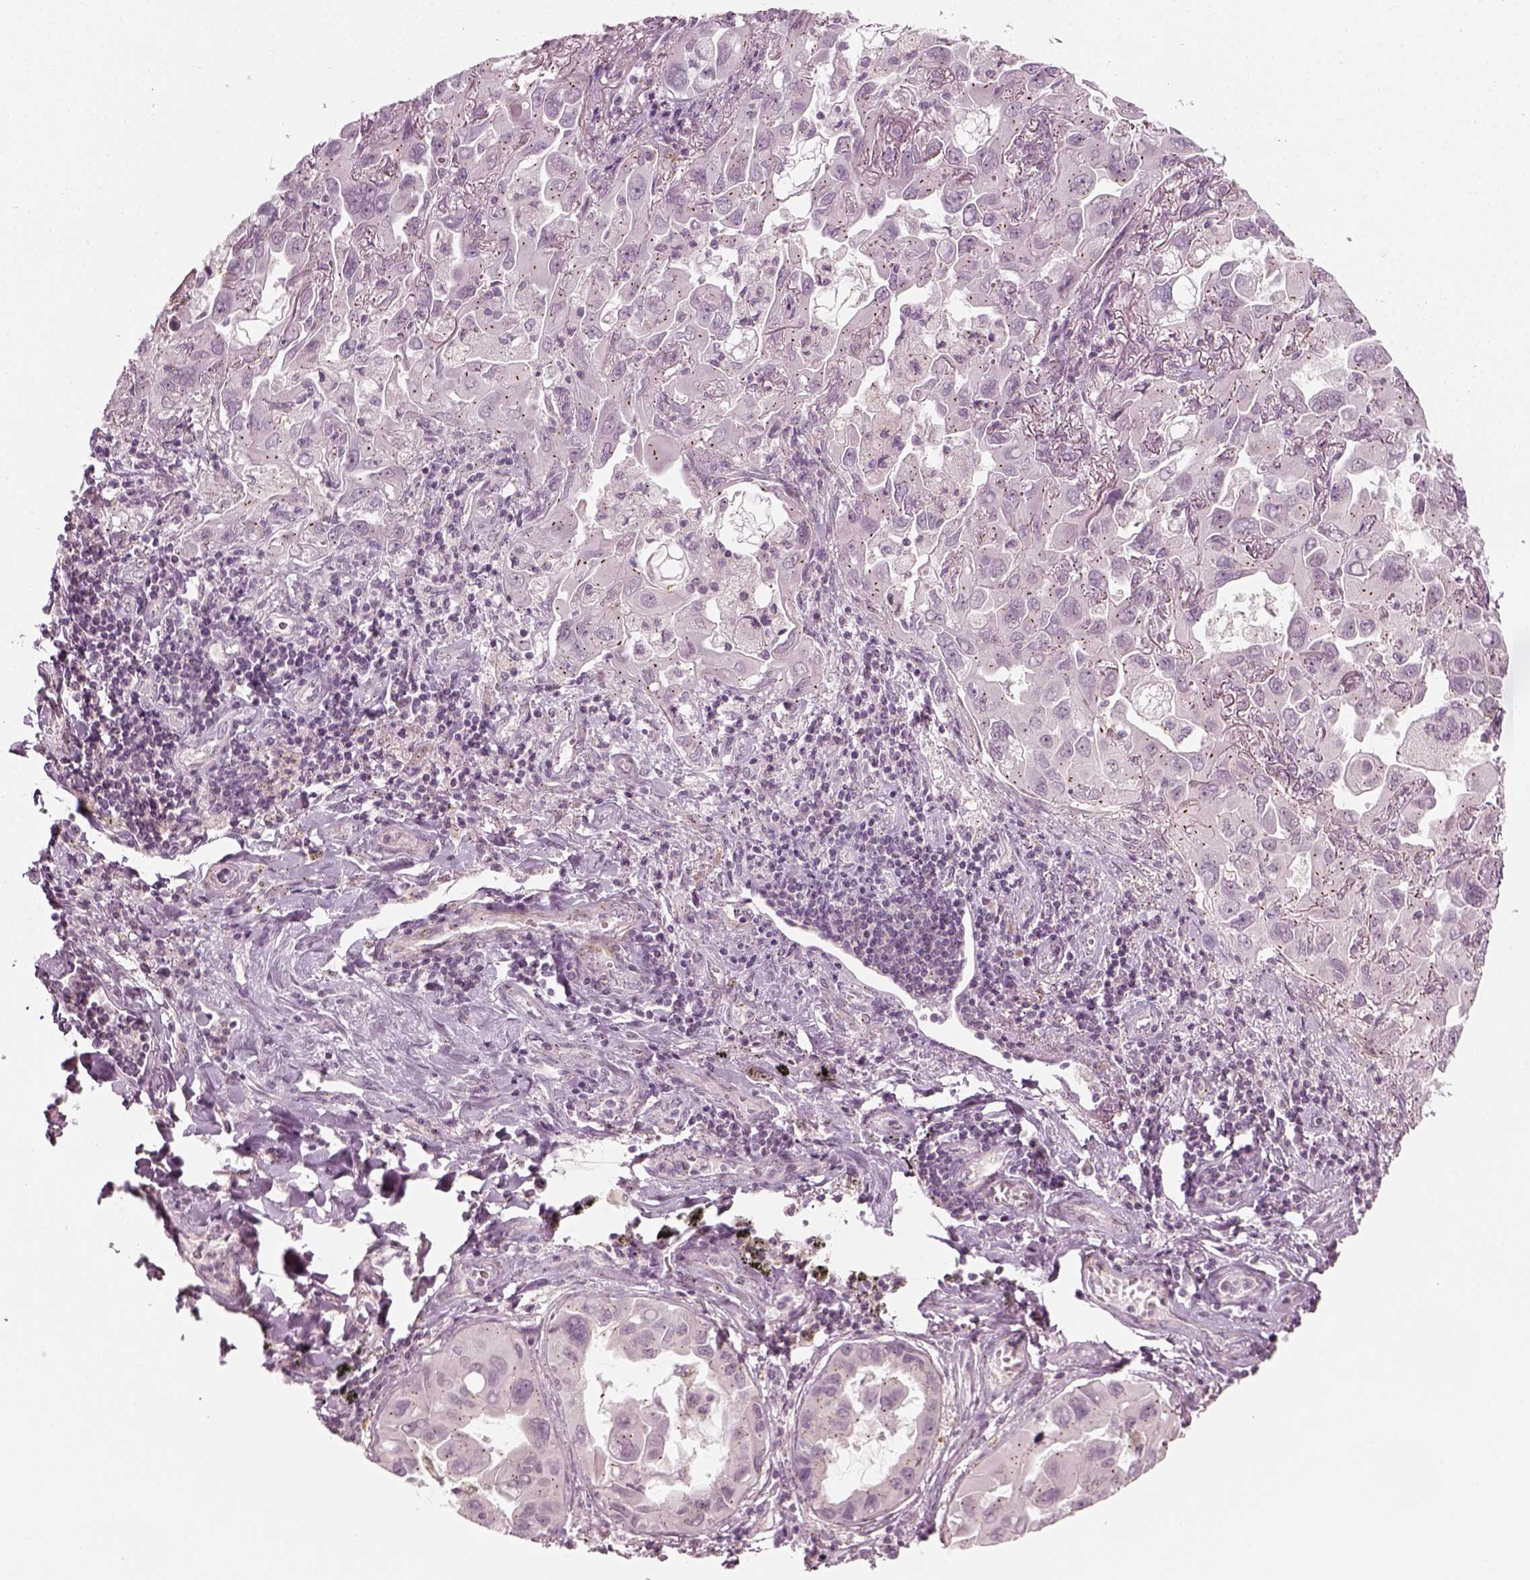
{"staining": {"intensity": "negative", "quantity": "none", "location": "none"}, "tissue": "lung cancer", "cell_type": "Tumor cells", "image_type": "cancer", "snomed": [{"axis": "morphology", "description": "Adenocarcinoma, NOS"}, {"axis": "topography", "description": "Lung"}], "caption": "Histopathology image shows no protein expression in tumor cells of lung adenocarcinoma tissue. (DAB immunohistochemistry (IHC), high magnification).", "gene": "MLIP", "patient": {"sex": "male", "age": 64}}